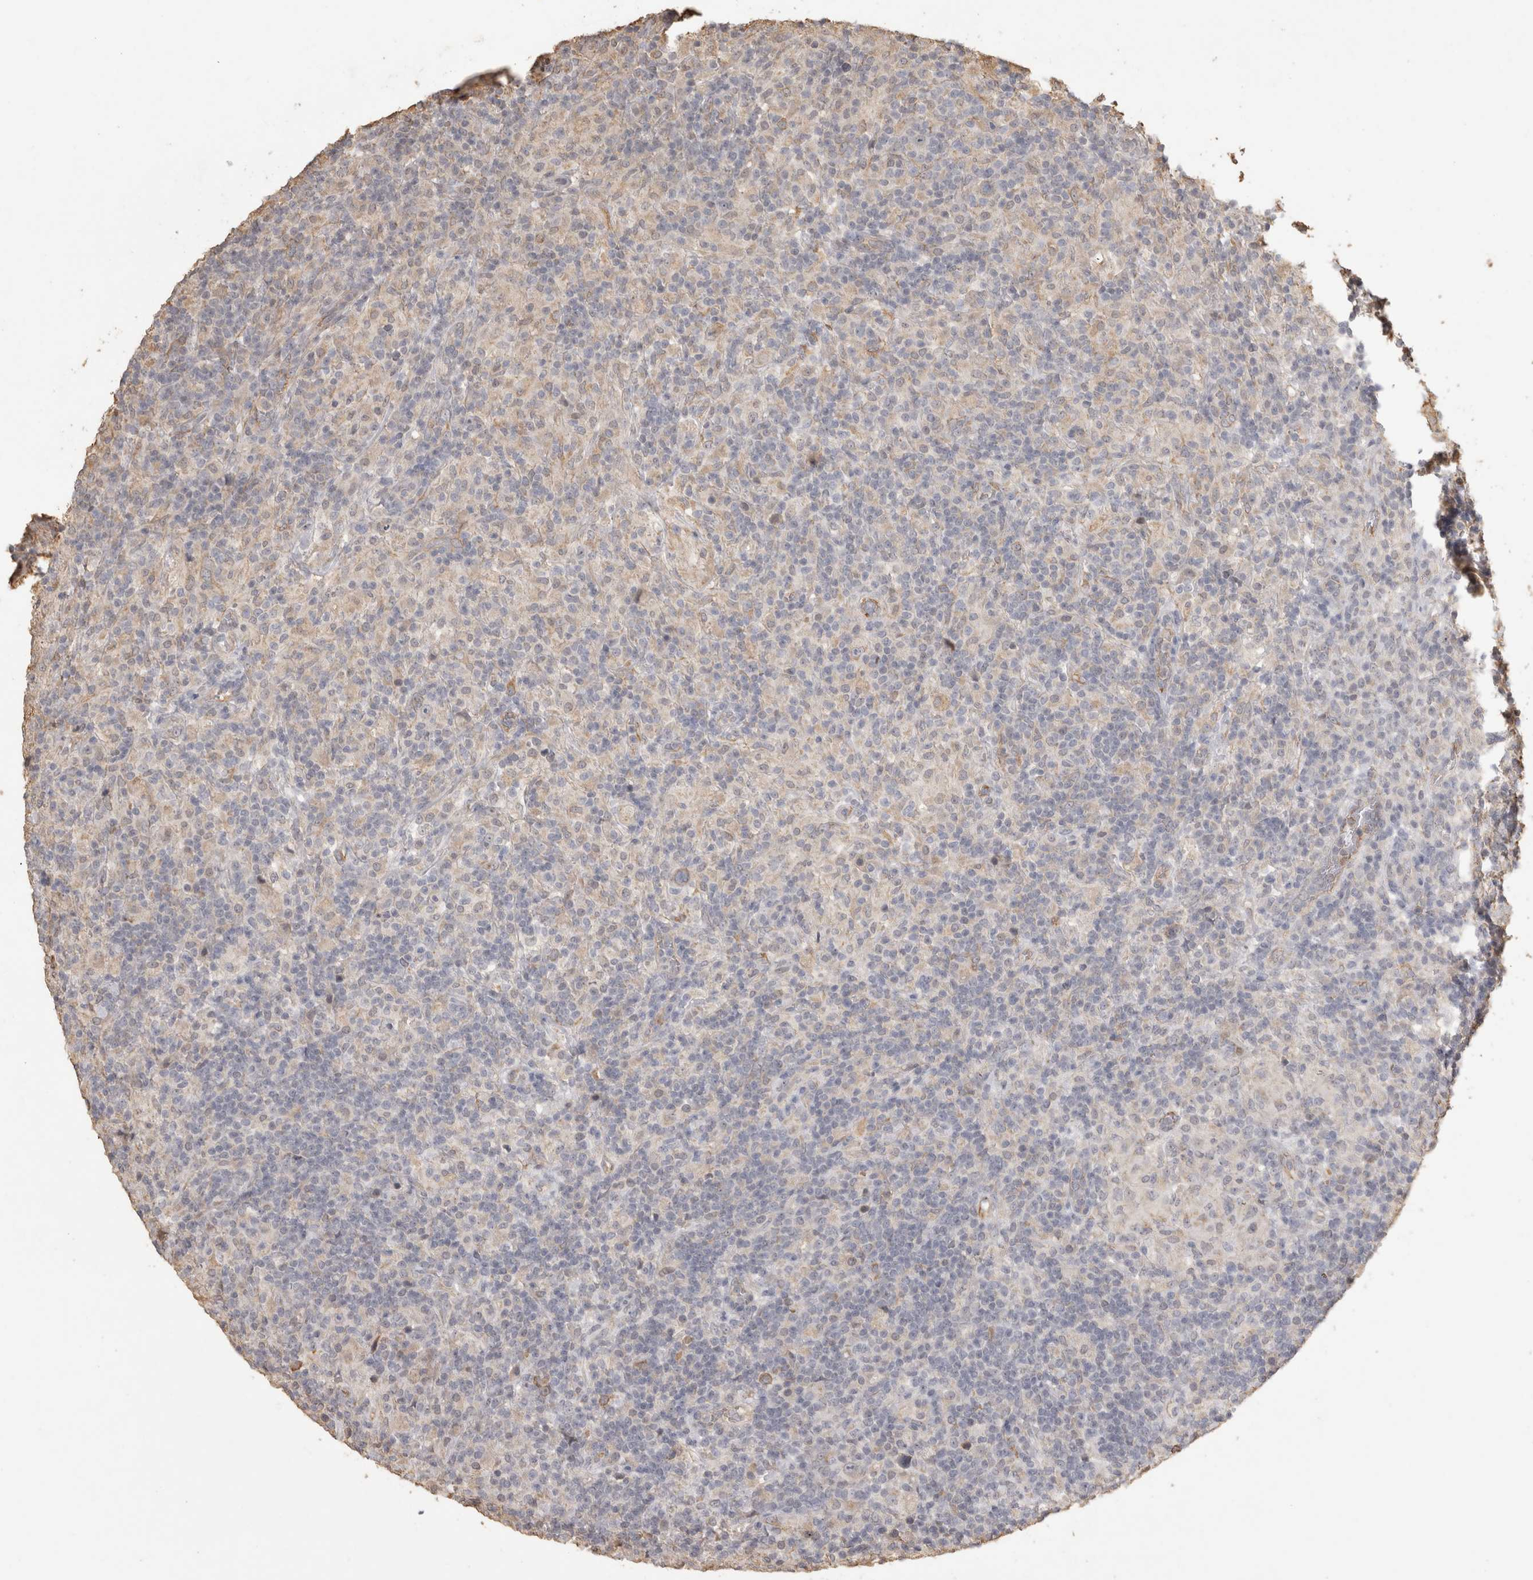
{"staining": {"intensity": "weak", "quantity": "25%-75%", "location": "cytoplasmic/membranous"}, "tissue": "lymphoma", "cell_type": "Tumor cells", "image_type": "cancer", "snomed": [{"axis": "morphology", "description": "Hodgkin's disease, NOS"}, {"axis": "topography", "description": "Lymph node"}], "caption": "Immunohistochemical staining of human lymphoma reveals low levels of weak cytoplasmic/membranous protein positivity in about 25%-75% of tumor cells. The staining is performed using DAB brown chromogen to label protein expression. The nuclei are counter-stained blue using hematoxylin.", "gene": "REPS2", "patient": {"sex": "male", "age": 70}}